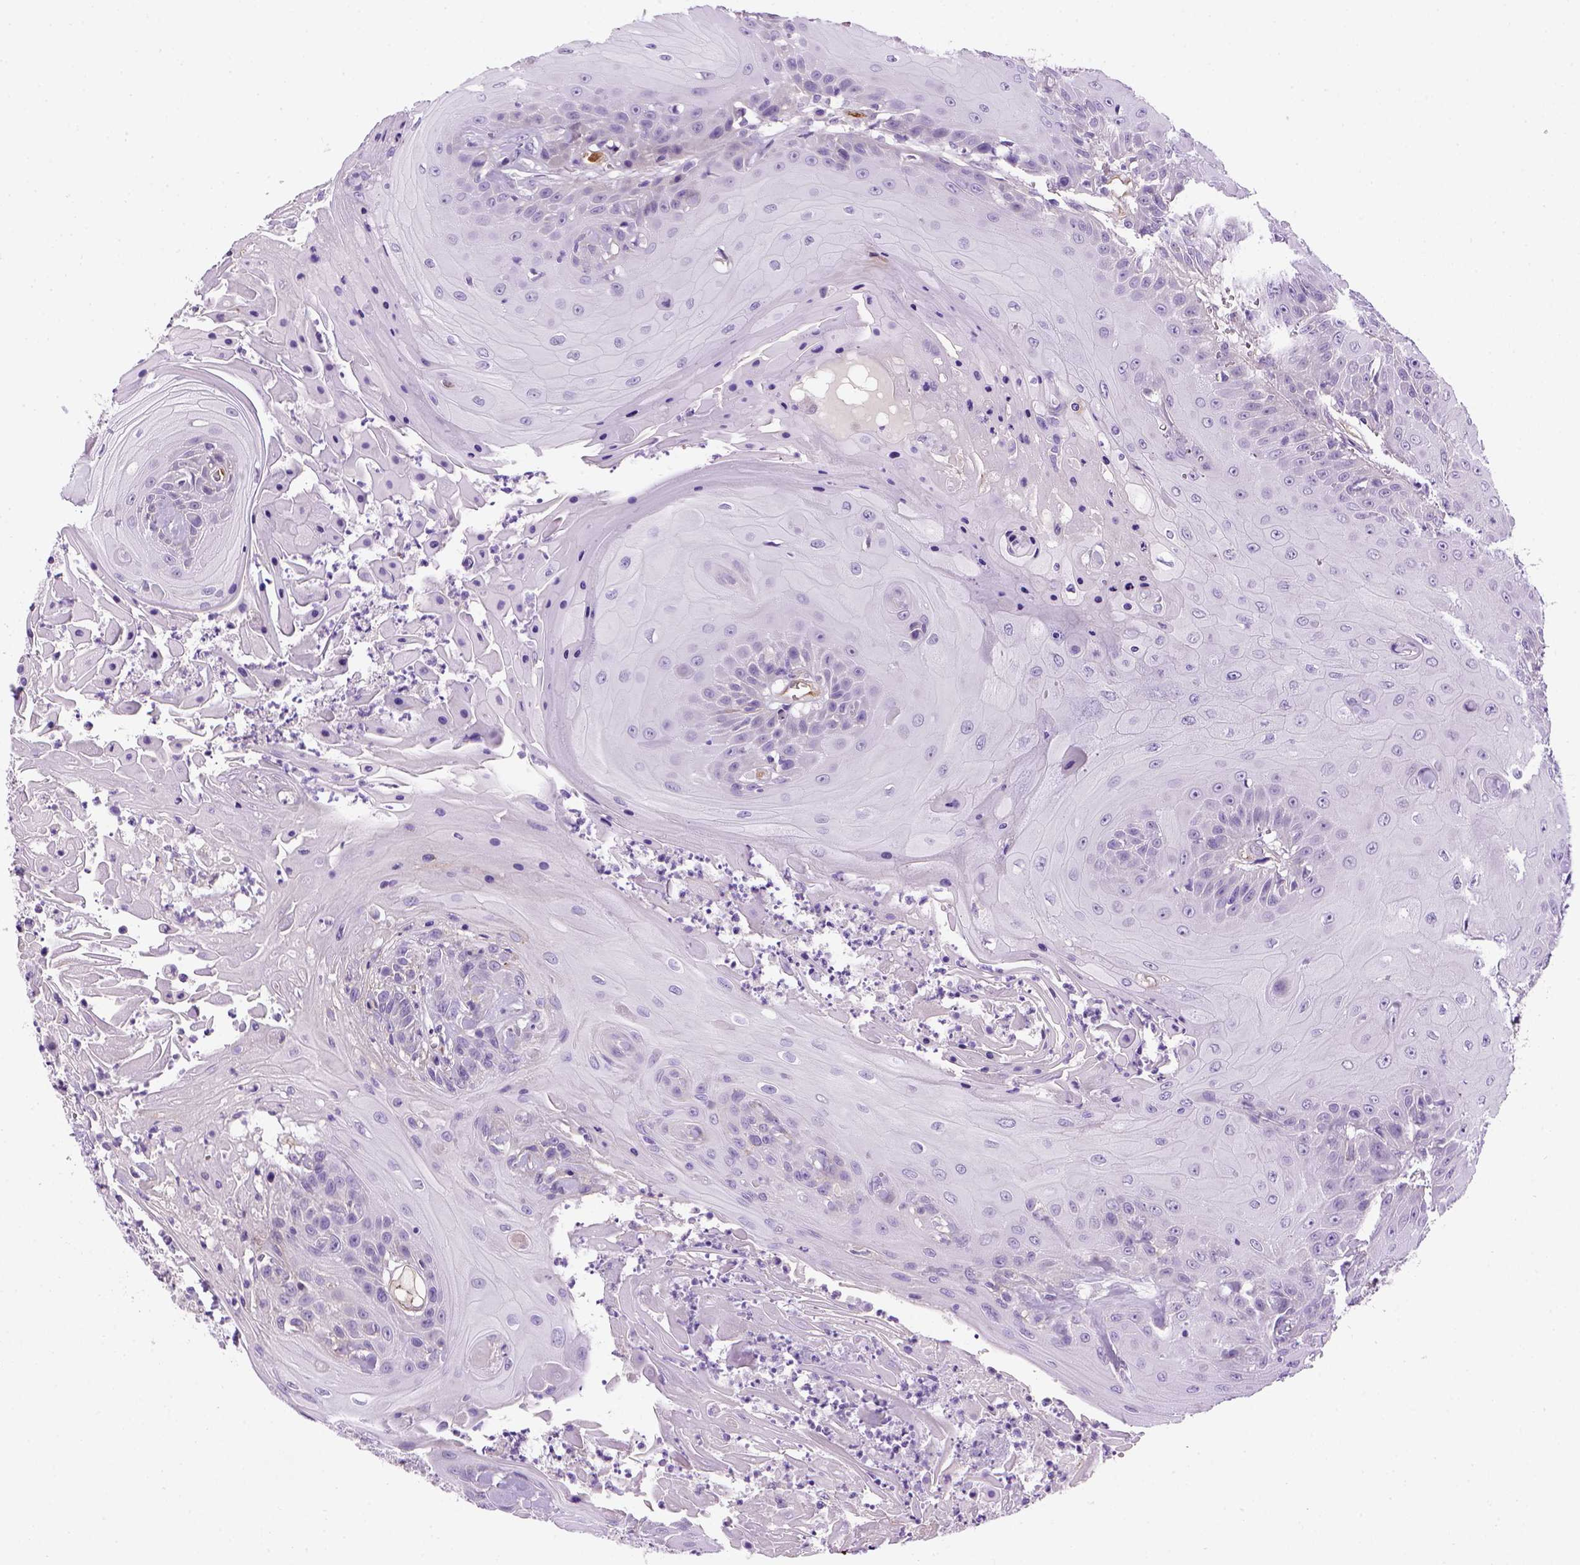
{"staining": {"intensity": "negative", "quantity": "none", "location": "none"}, "tissue": "head and neck cancer", "cell_type": "Tumor cells", "image_type": "cancer", "snomed": [{"axis": "morphology", "description": "Squamous cell carcinoma, NOS"}, {"axis": "topography", "description": "Skin"}, {"axis": "topography", "description": "Head-Neck"}], "caption": "This is a photomicrograph of immunohistochemistry staining of squamous cell carcinoma (head and neck), which shows no expression in tumor cells.", "gene": "VWF", "patient": {"sex": "male", "age": 80}}